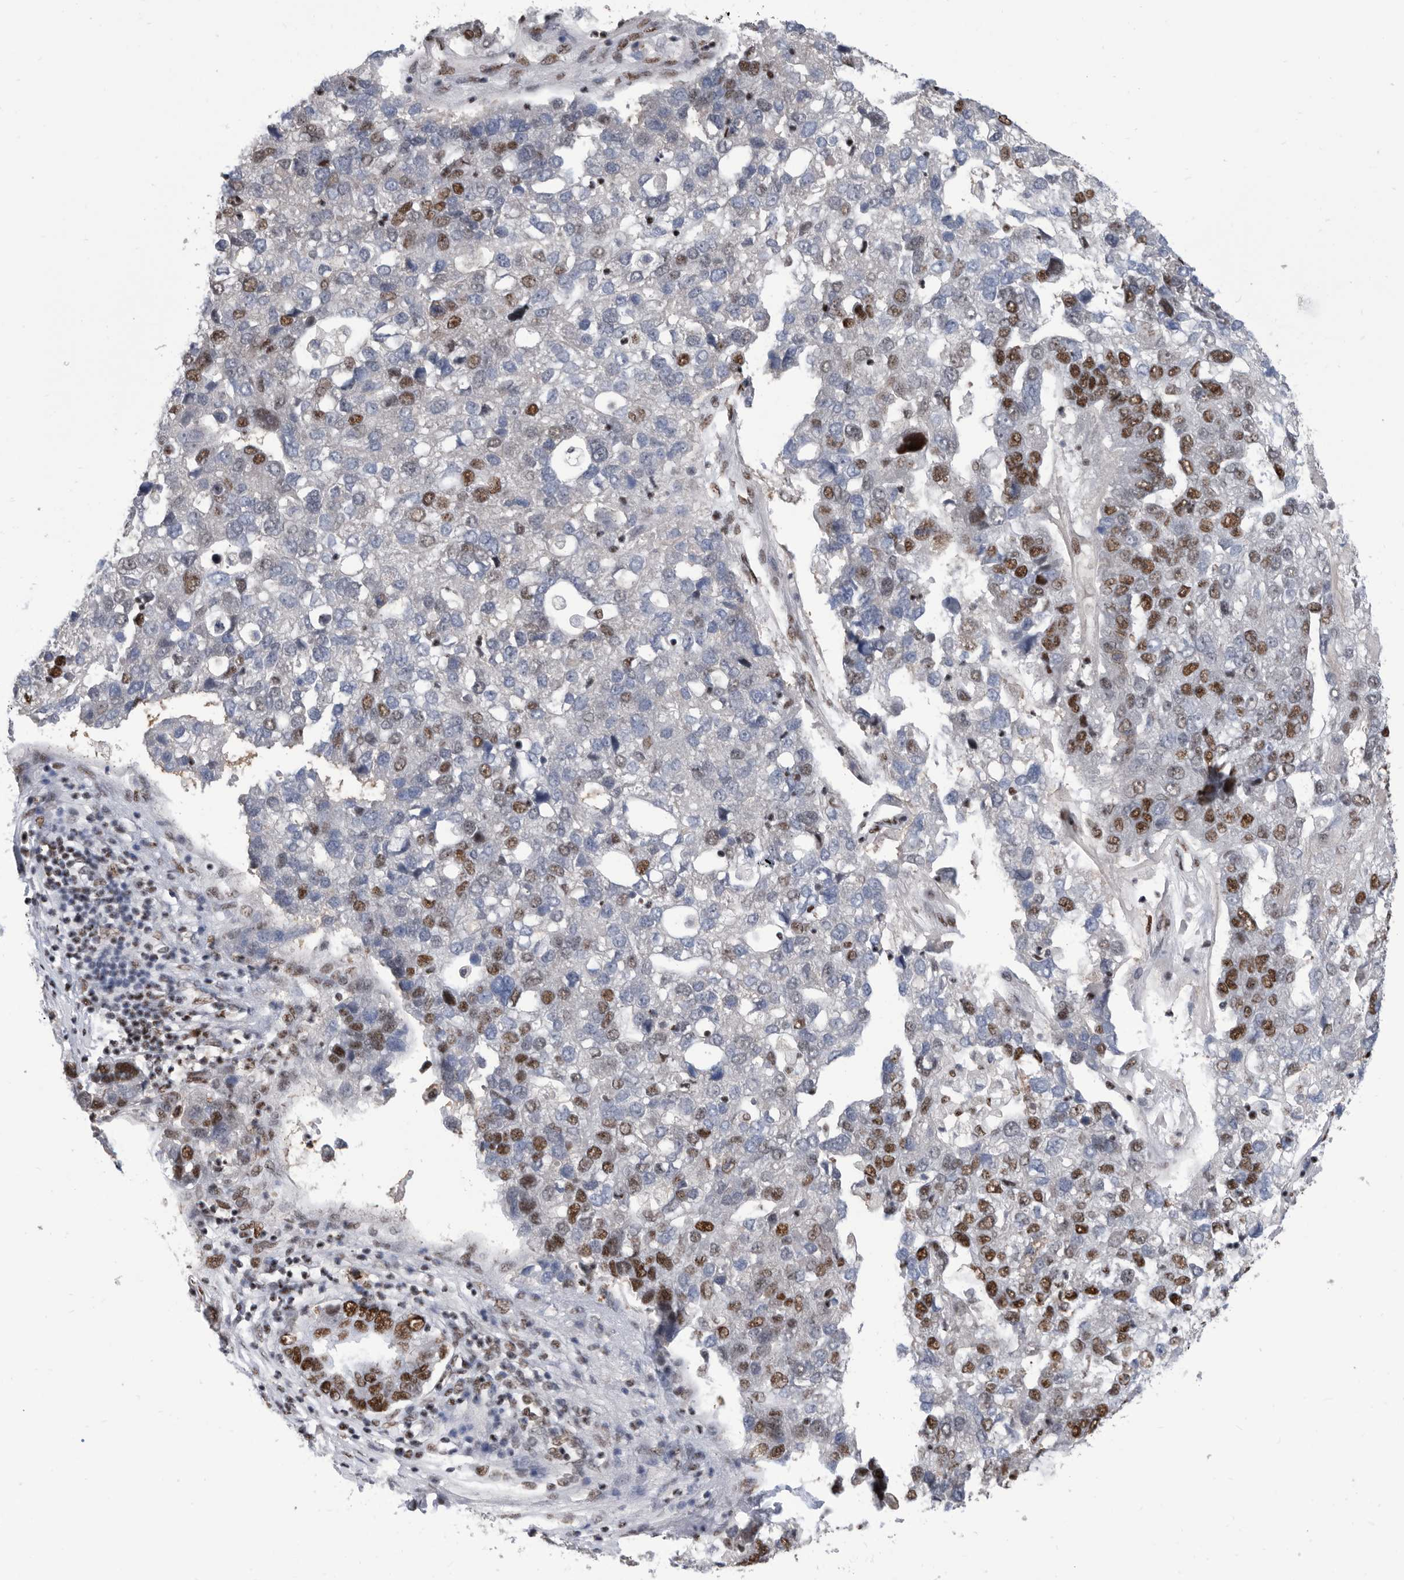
{"staining": {"intensity": "strong", "quantity": "25%-75%", "location": "nuclear"}, "tissue": "pancreatic cancer", "cell_type": "Tumor cells", "image_type": "cancer", "snomed": [{"axis": "morphology", "description": "Adenocarcinoma, NOS"}, {"axis": "topography", "description": "Pancreas"}], "caption": "The micrograph displays staining of pancreatic cancer, revealing strong nuclear protein expression (brown color) within tumor cells.", "gene": "SF3A1", "patient": {"sex": "female", "age": 61}}